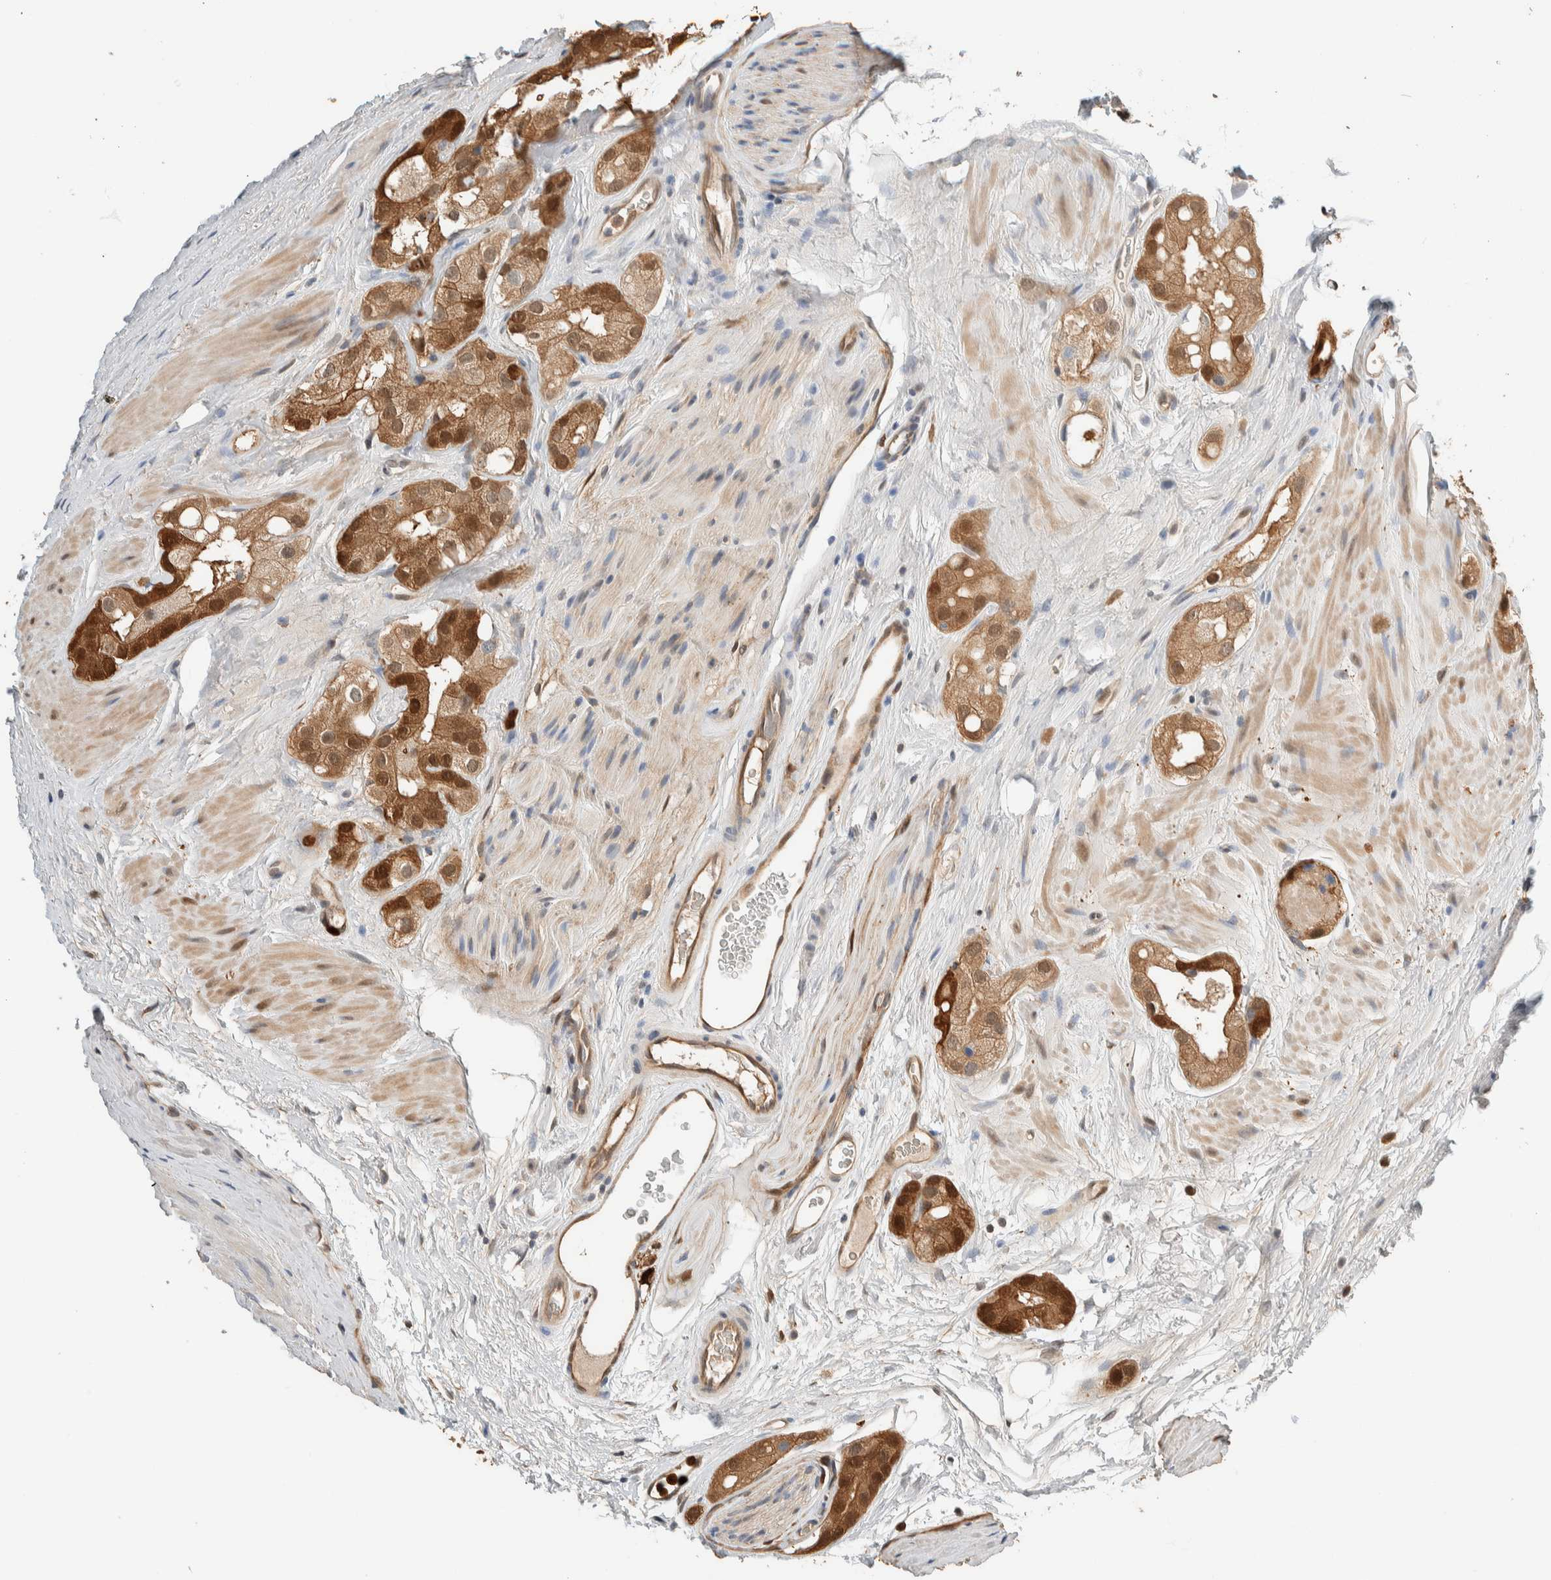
{"staining": {"intensity": "strong", "quantity": "25%-75%", "location": "cytoplasmic/membranous,nuclear"}, "tissue": "prostate cancer", "cell_type": "Tumor cells", "image_type": "cancer", "snomed": [{"axis": "morphology", "description": "Adenocarcinoma, High grade"}, {"axis": "topography", "description": "Prostate"}], "caption": "Immunohistochemical staining of human prostate adenocarcinoma (high-grade) shows strong cytoplasmic/membranous and nuclear protein positivity in about 25%-75% of tumor cells.", "gene": "SETD4", "patient": {"sex": "male", "age": 63}}